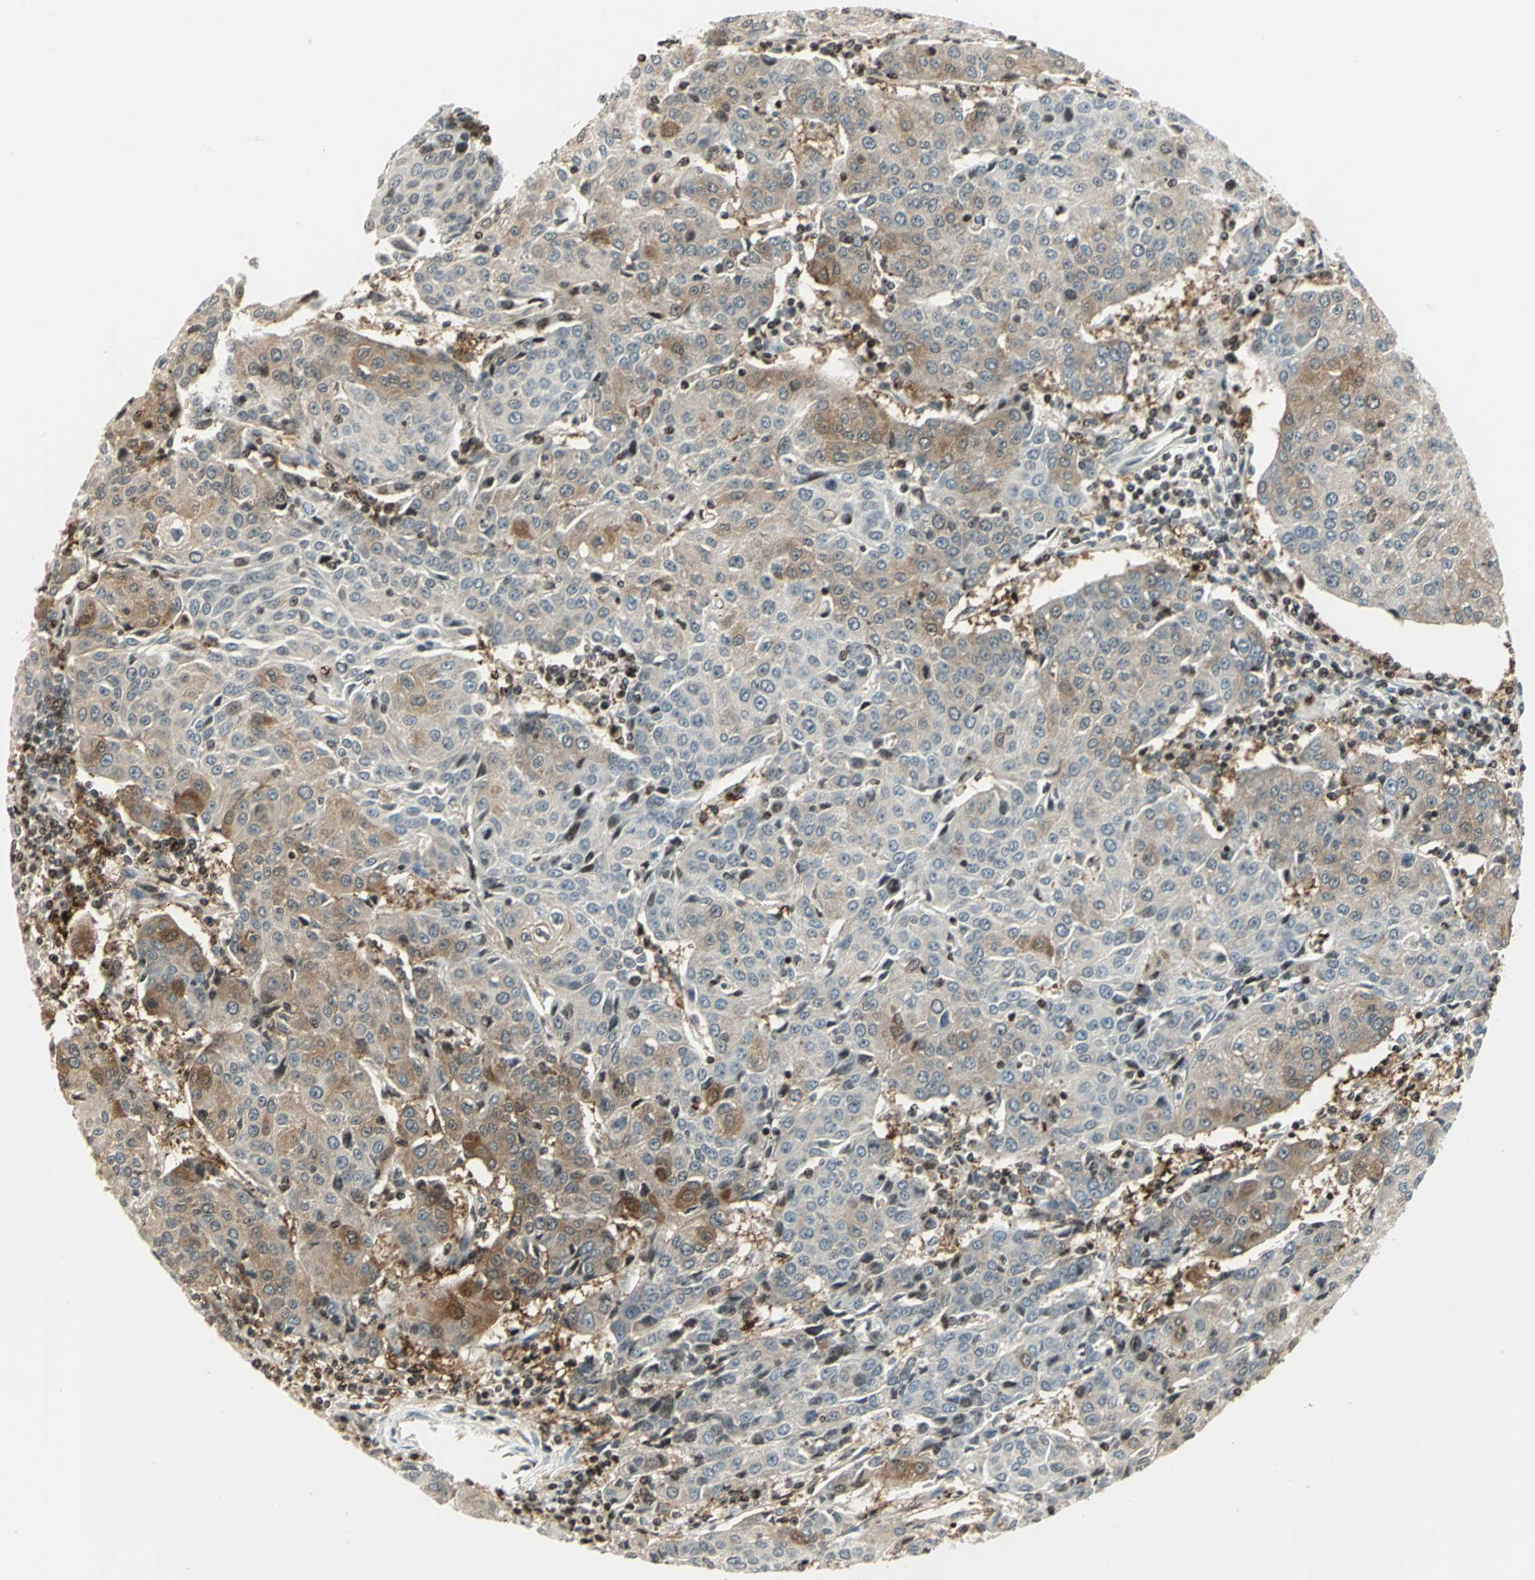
{"staining": {"intensity": "moderate", "quantity": "25%-75%", "location": "cytoplasmic/membranous,nuclear"}, "tissue": "urothelial cancer", "cell_type": "Tumor cells", "image_type": "cancer", "snomed": [{"axis": "morphology", "description": "Urothelial carcinoma, High grade"}, {"axis": "topography", "description": "Urinary bladder"}], "caption": "High-power microscopy captured an IHC photomicrograph of urothelial cancer, revealing moderate cytoplasmic/membranous and nuclear expression in about 25%-75% of tumor cells.", "gene": "LGALS3", "patient": {"sex": "female", "age": 85}}